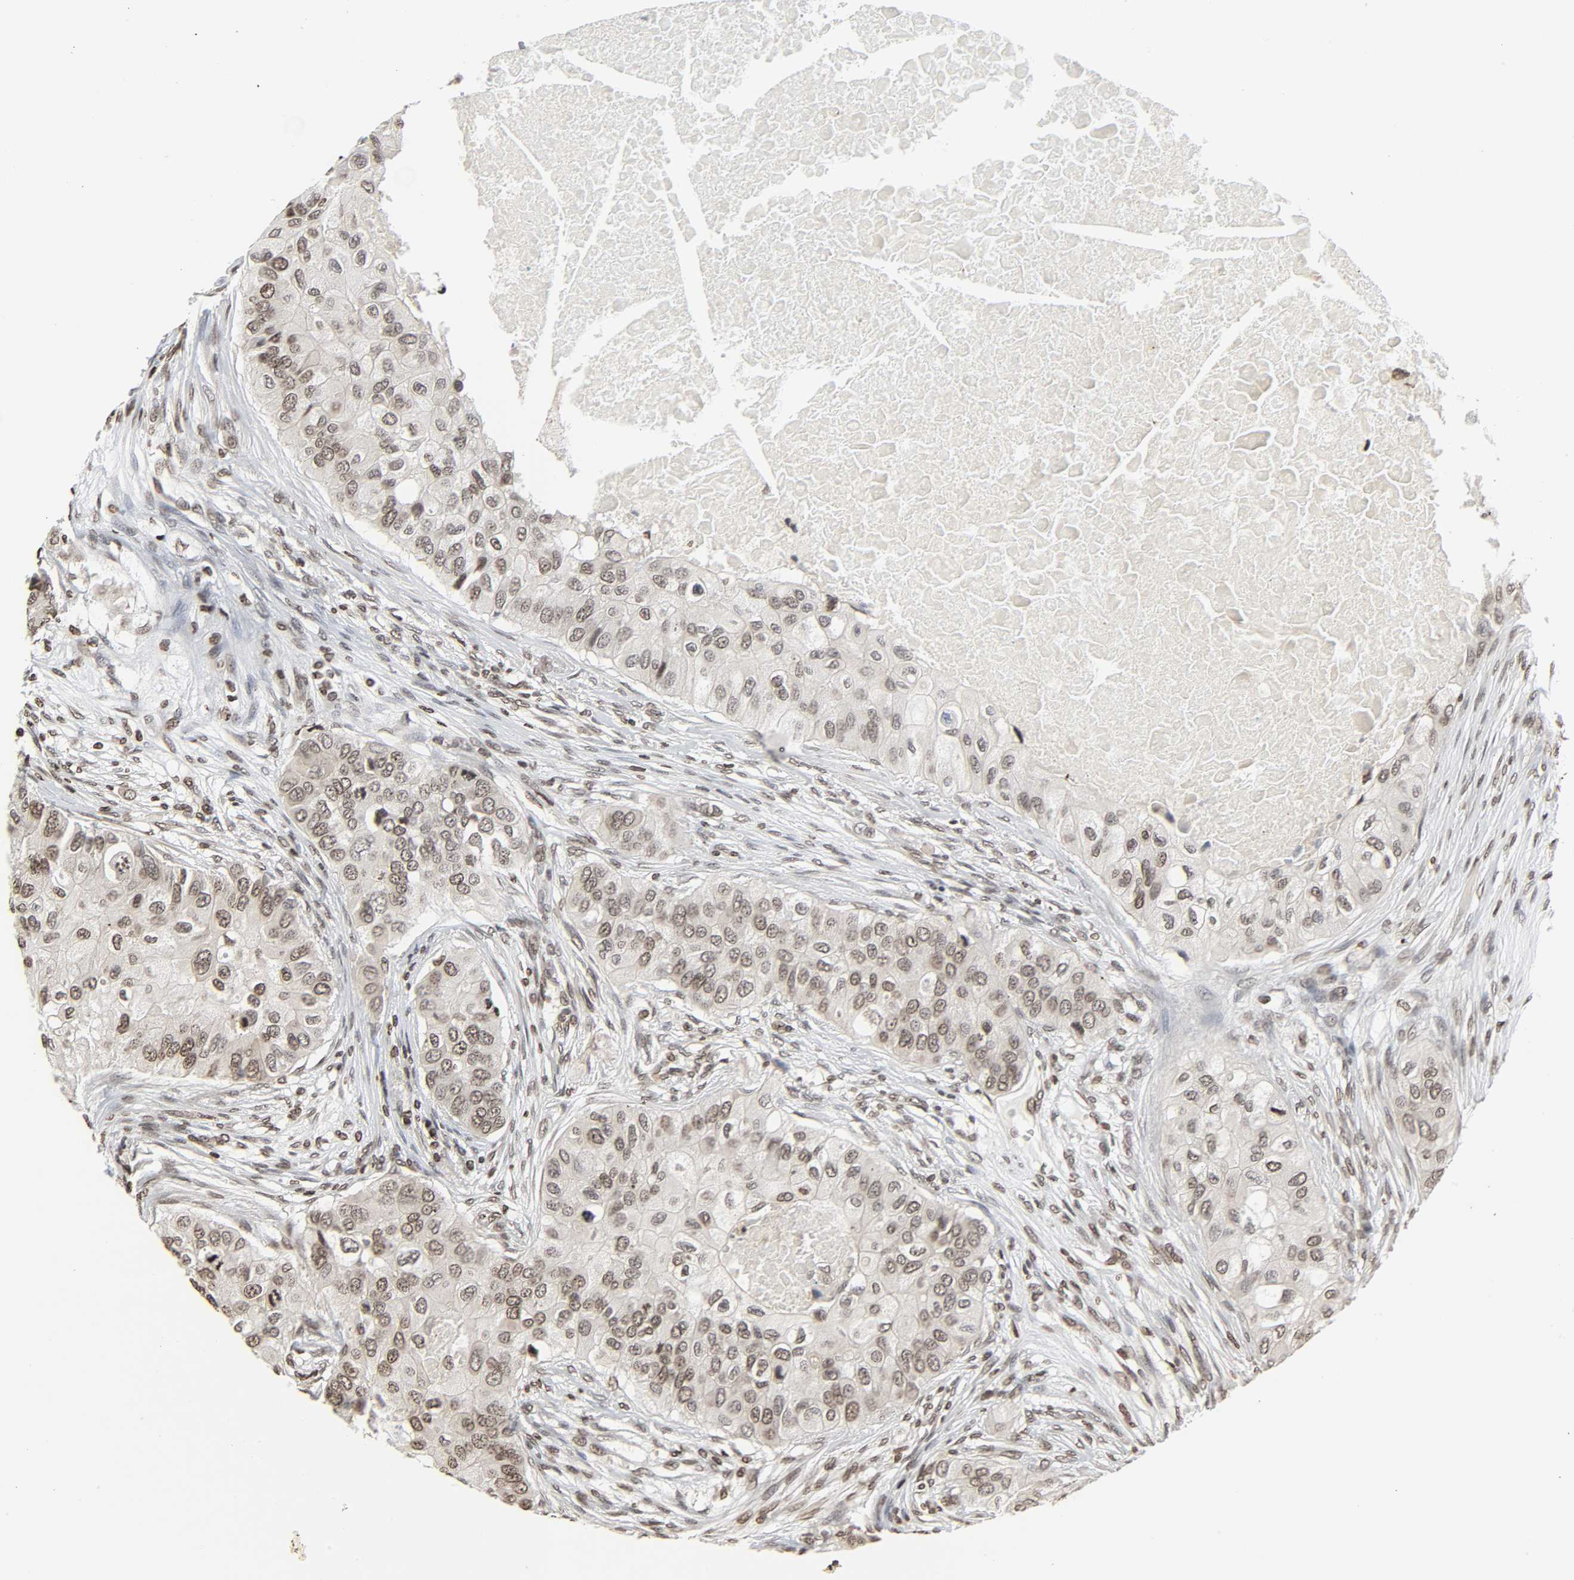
{"staining": {"intensity": "moderate", "quantity": ">75%", "location": "nuclear"}, "tissue": "breast cancer", "cell_type": "Tumor cells", "image_type": "cancer", "snomed": [{"axis": "morphology", "description": "Normal tissue, NOS"}, {"axis": "morphology", "description": "Duct carcinoma"}, {"axis": "topography", "description": "Breast"}], "caption": "IHC staining of breast infiltrating ductal carcinoma, which exhibits medium levels of moderate nuclear expression in about >75% of tumor cells indicating moderate nuclear protein staining. The staining was performed using DAB (3,3'-diaminobenzidine) (brown) for protein detection and nuclei were counterstained in hematoxylin (blue).", "gene": "ELAVL1", "patient": {"sex": "female", "age": 49}}